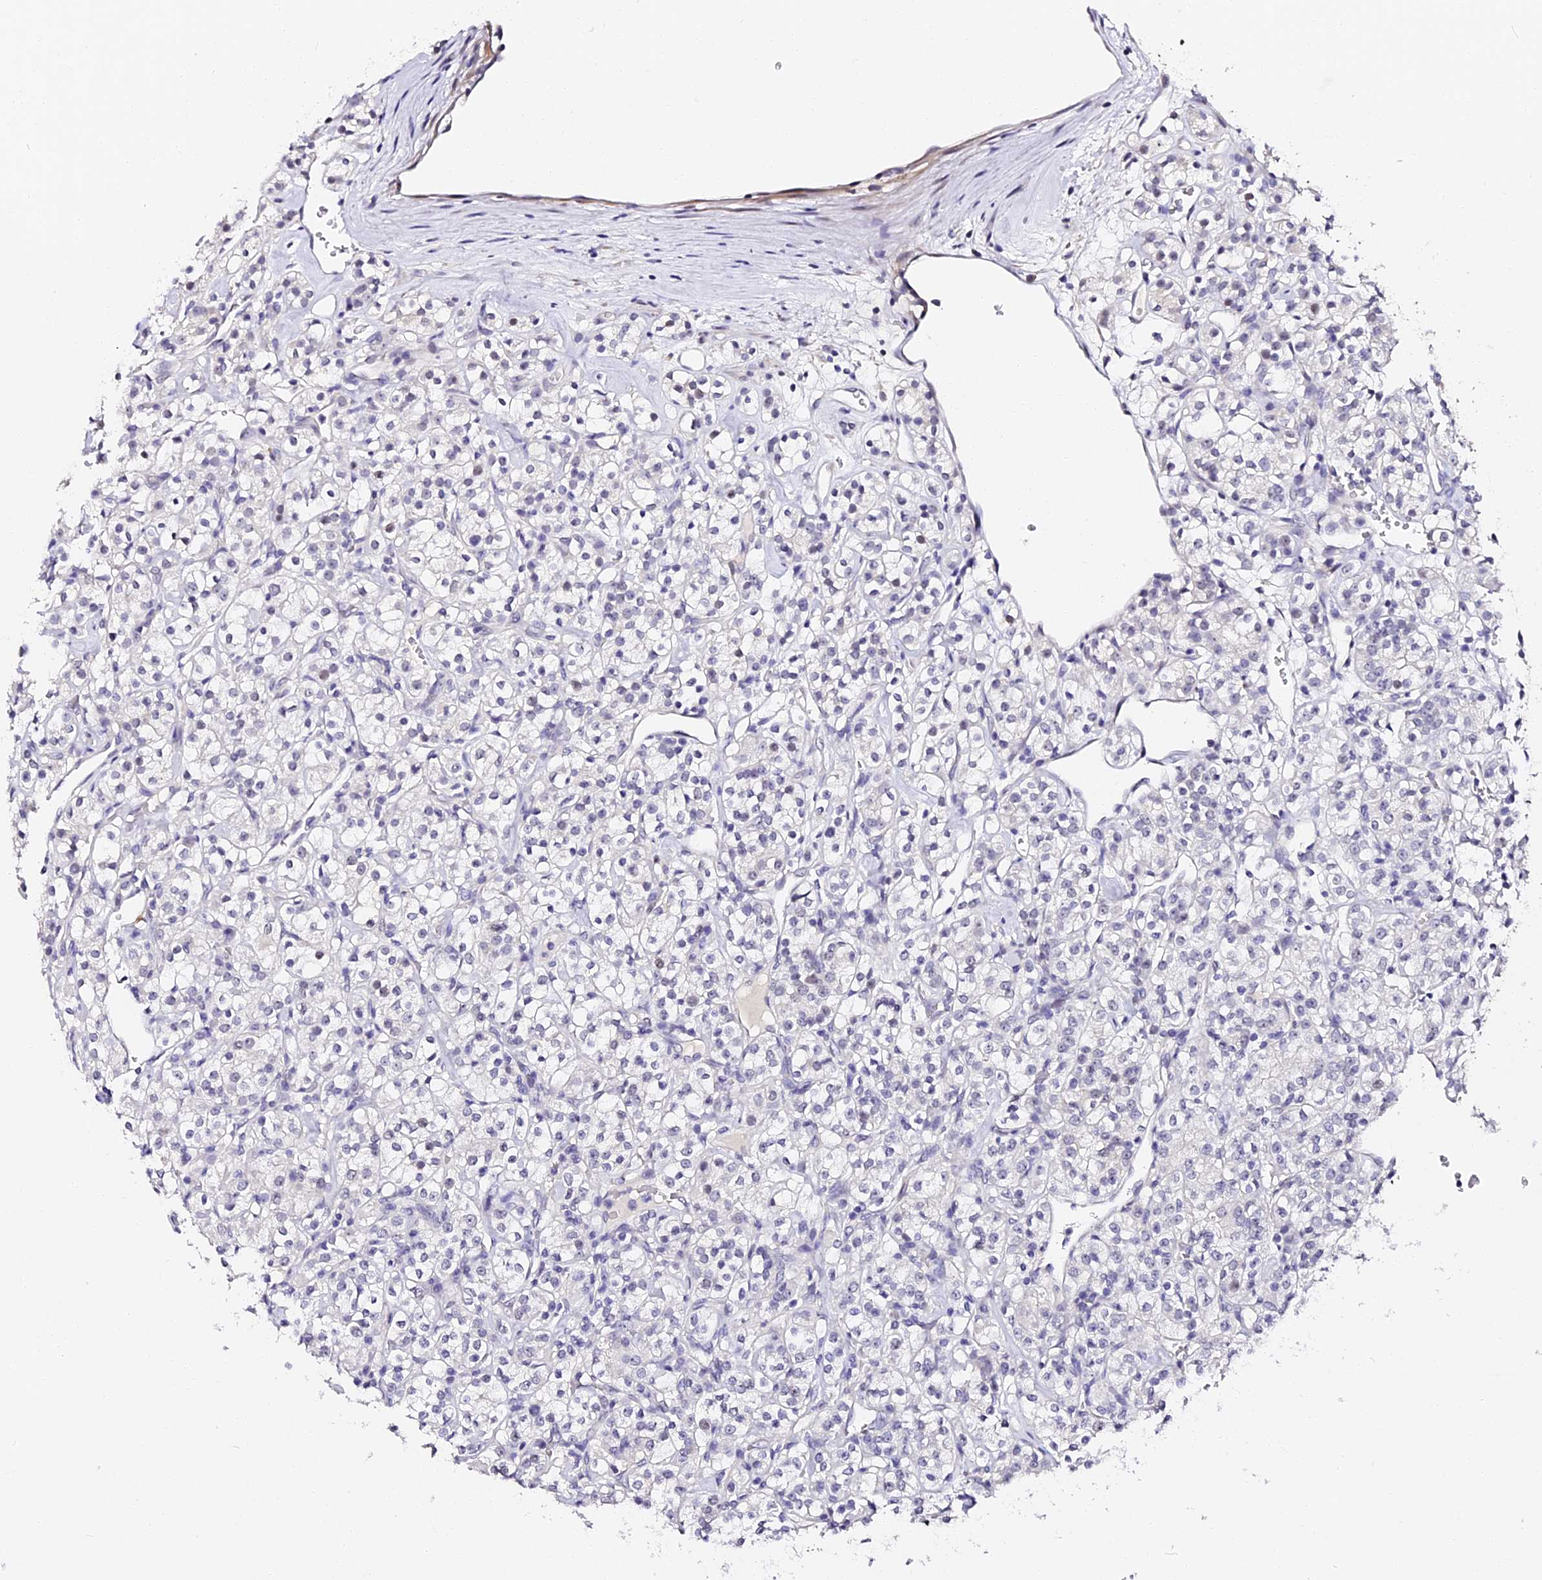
{"staining": {"intensity": "negative", "quantity": "none", "location": "none"}, "tissue": "renal cancer", "cell_type": "Tumor cells", "image_type": "cancer", "snomed": [{"axis": "morphology", "description": "Adenocarcinoma, NOS"}, {"axis": "topography", "description": "Kidney"}], "caption": "Immunohistochemistry histopathology image of human renal adenocarcinoma stained for a protein (brown), which displays no expression in tumor cells.", "gene": "VPS33B", "patient": {"sex": "male", "age": 77}}